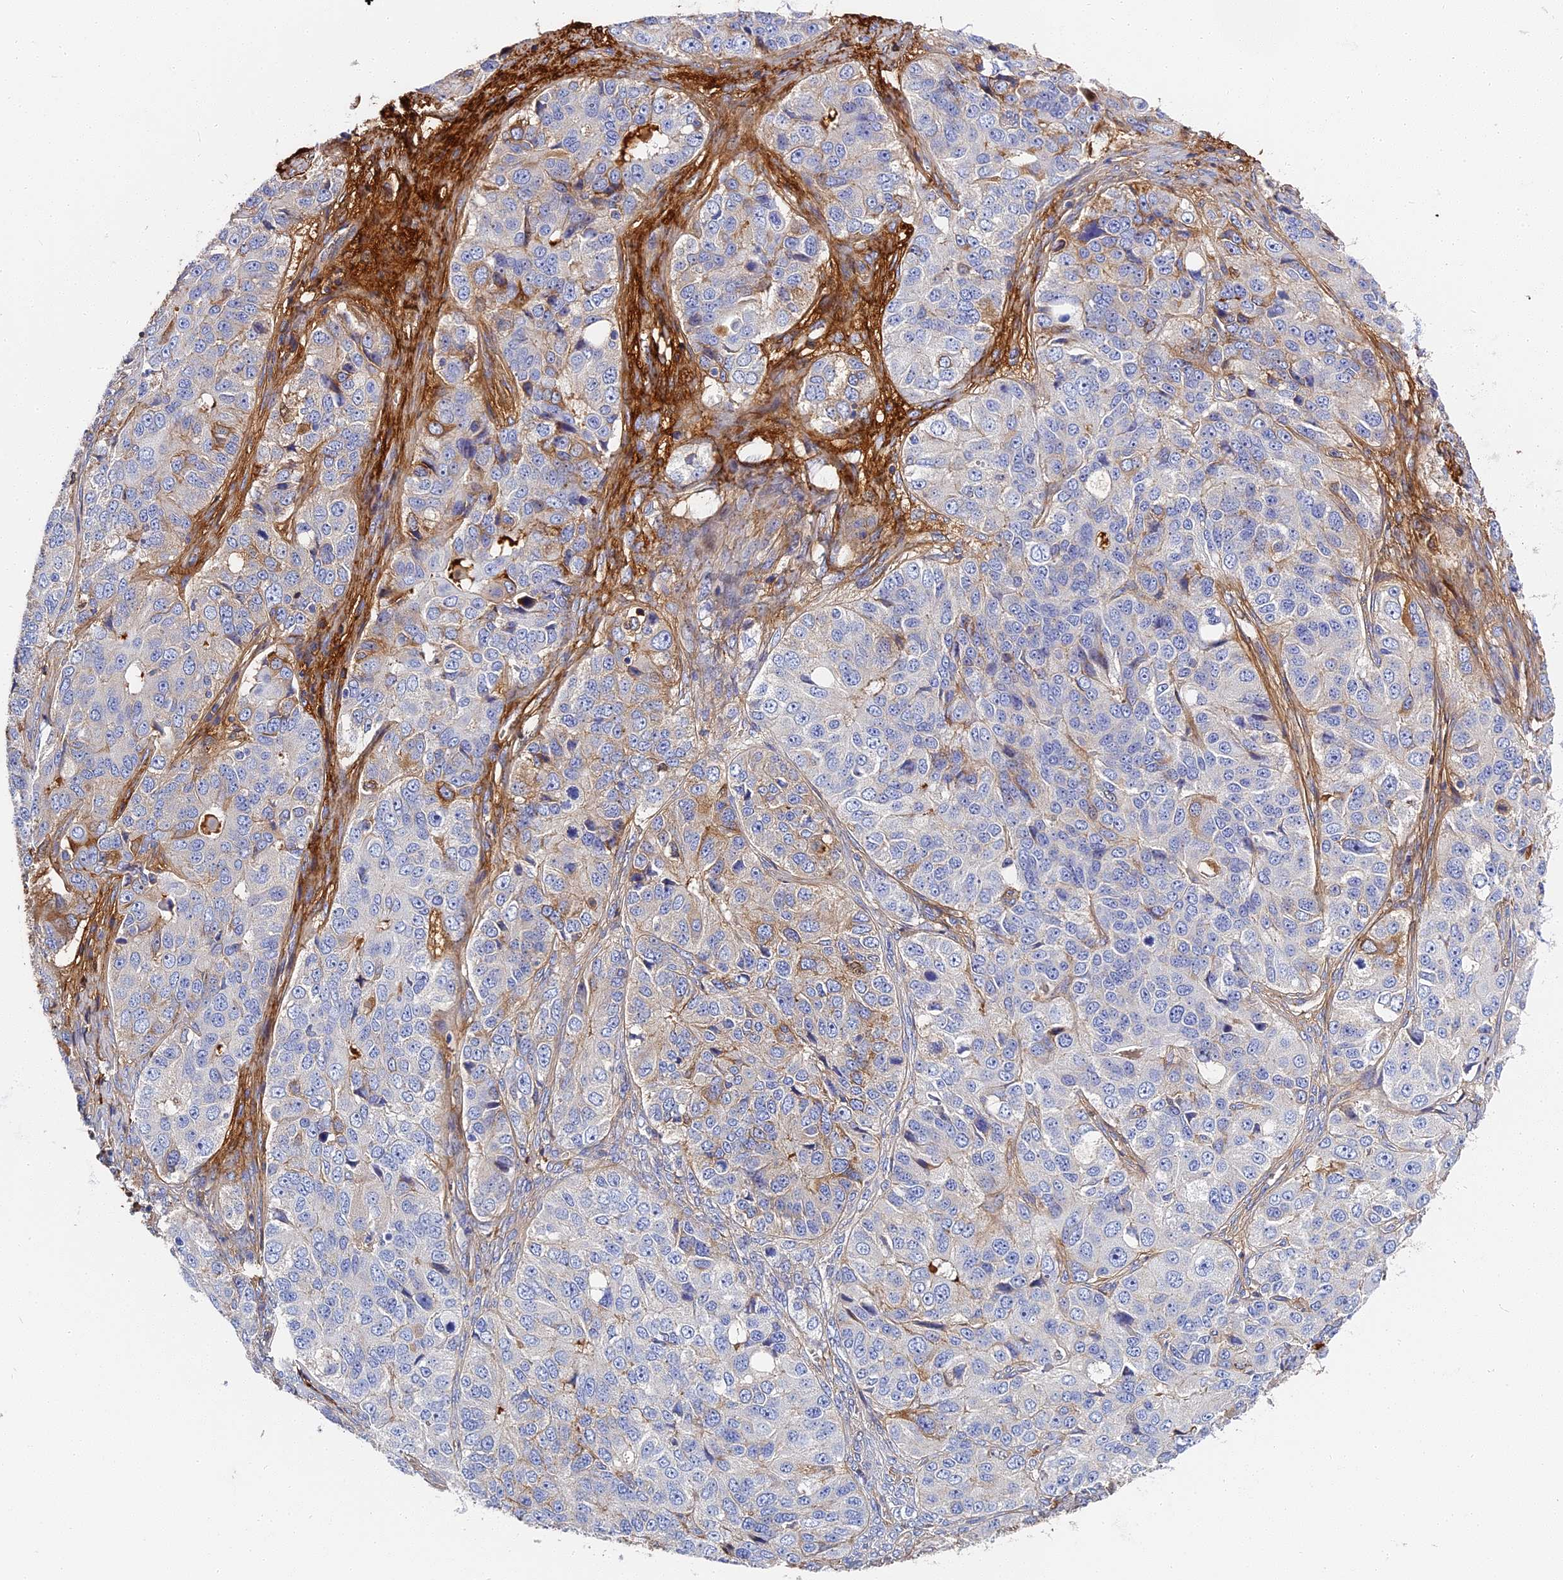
{"staining": {"intensity": "weak", "quantity": "<25%", "location": "cytoplasmic/membranous"}, "tissue": "ovarian cancer", "cell_type": "Tumor cells", "image_type": "cancer", "snomed": [{"axis": "morphology", "description": "Carcinoma, endometroid"}, {"axis": "topography", "description": "Ovary"}], "caption": "Photomicrograph shows no protein staining in tumor cells of ovarian cancer tissue.", "gene": "ITIH1", "patient": {"sex": "female", "age": 51}}